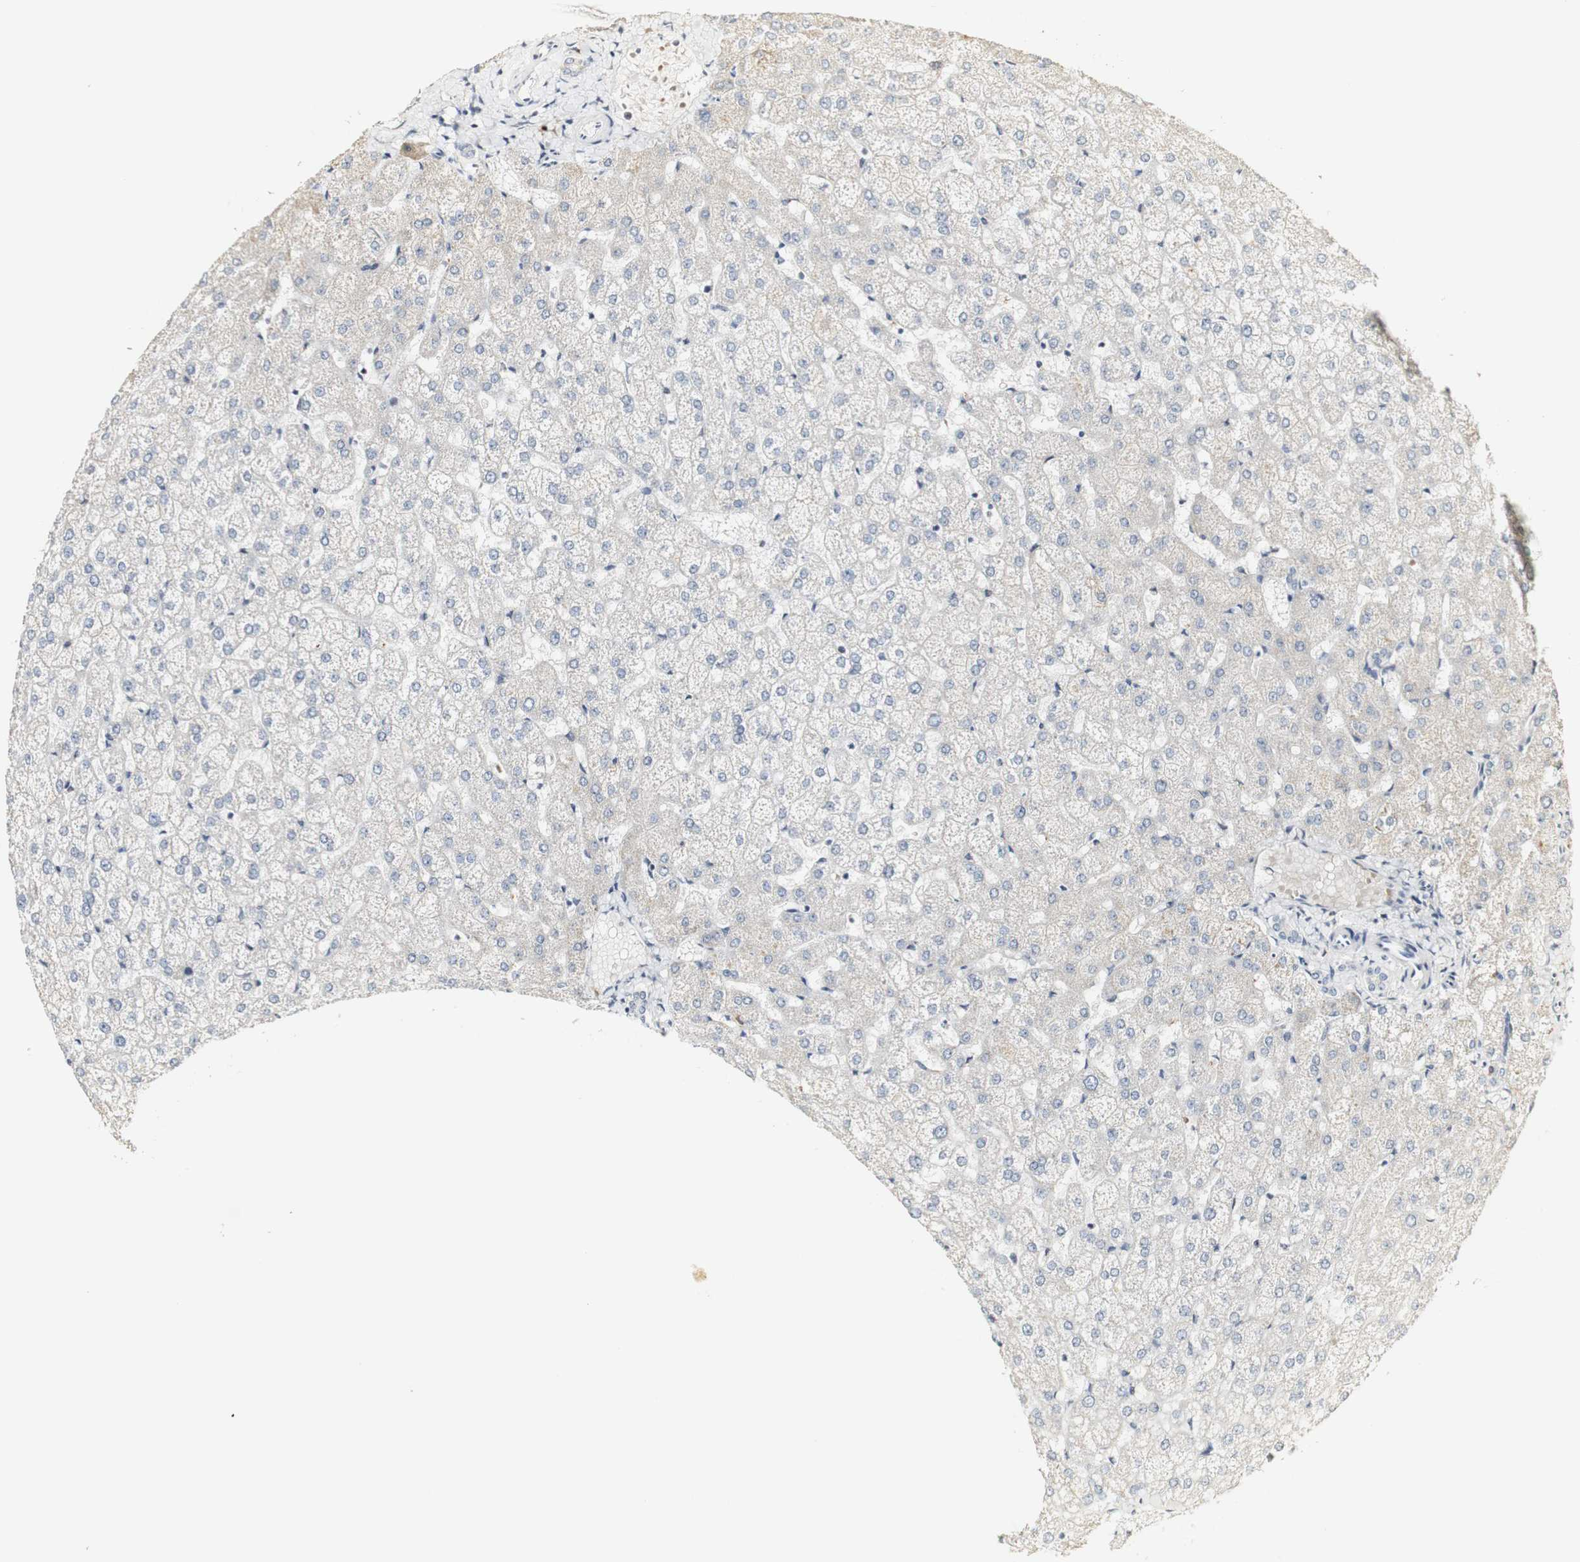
{"staining": {"intensity": "negative", "quantity": "none", "location": "none"}, "tissue": "liver", "cell_type": "Cholangiocytes", "image_type": "normal", "snomed": [{"axis": "morphology", "description": "Normal tissue, NOS"}, {"axis": "topography", "description": "Liver"}], "caption": "The immunohistochemistry (IHC) photomicrograph has no significant positivity in cholangiocytes of liver.", "gene": "SYT7", "patient": {"sex": "female", "age": 32}}